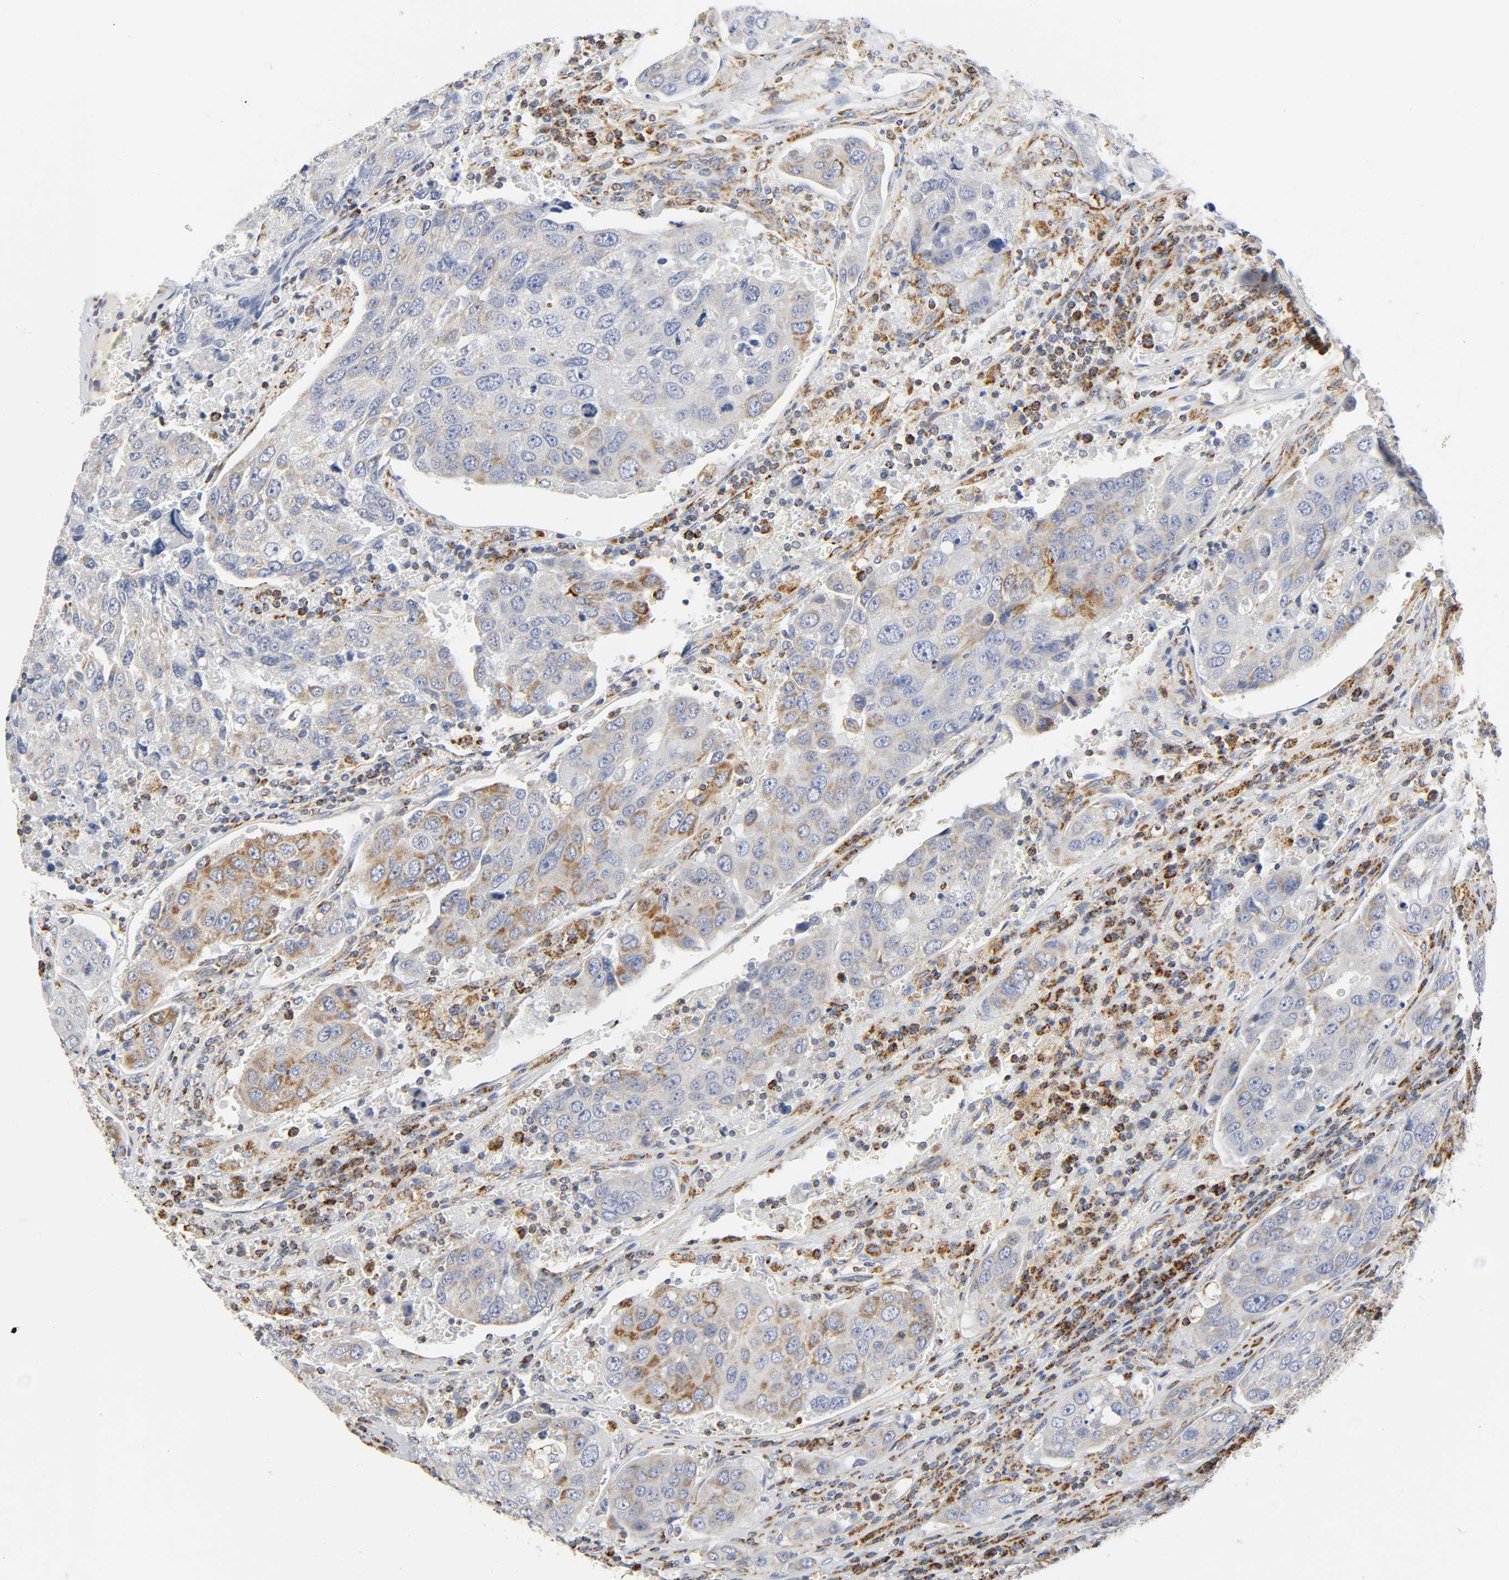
{"staining": {"intensity": "moderate", "quantity": "<25%", "location": "cytoplasmic/membranous"}, "tissue": "urothelial cancer", "cell_type": "Tumor cells", "image_type": "cancer", "snomed": [{"axis": "morphology", "description": "Urothelial carcinoma, High grade"}, {"axis": "topography", "description": "Lymph node"}, {"axis": "topography", "description": "Urinary bladder"}], "caption": "The image demonstrates a brown stain indicating the presence of a protein in the cytoplasmic/membranous of tumor cells in urothelial cancer.", "gene": "BAK1", "patient": {"sex": "male", "age": 51}}